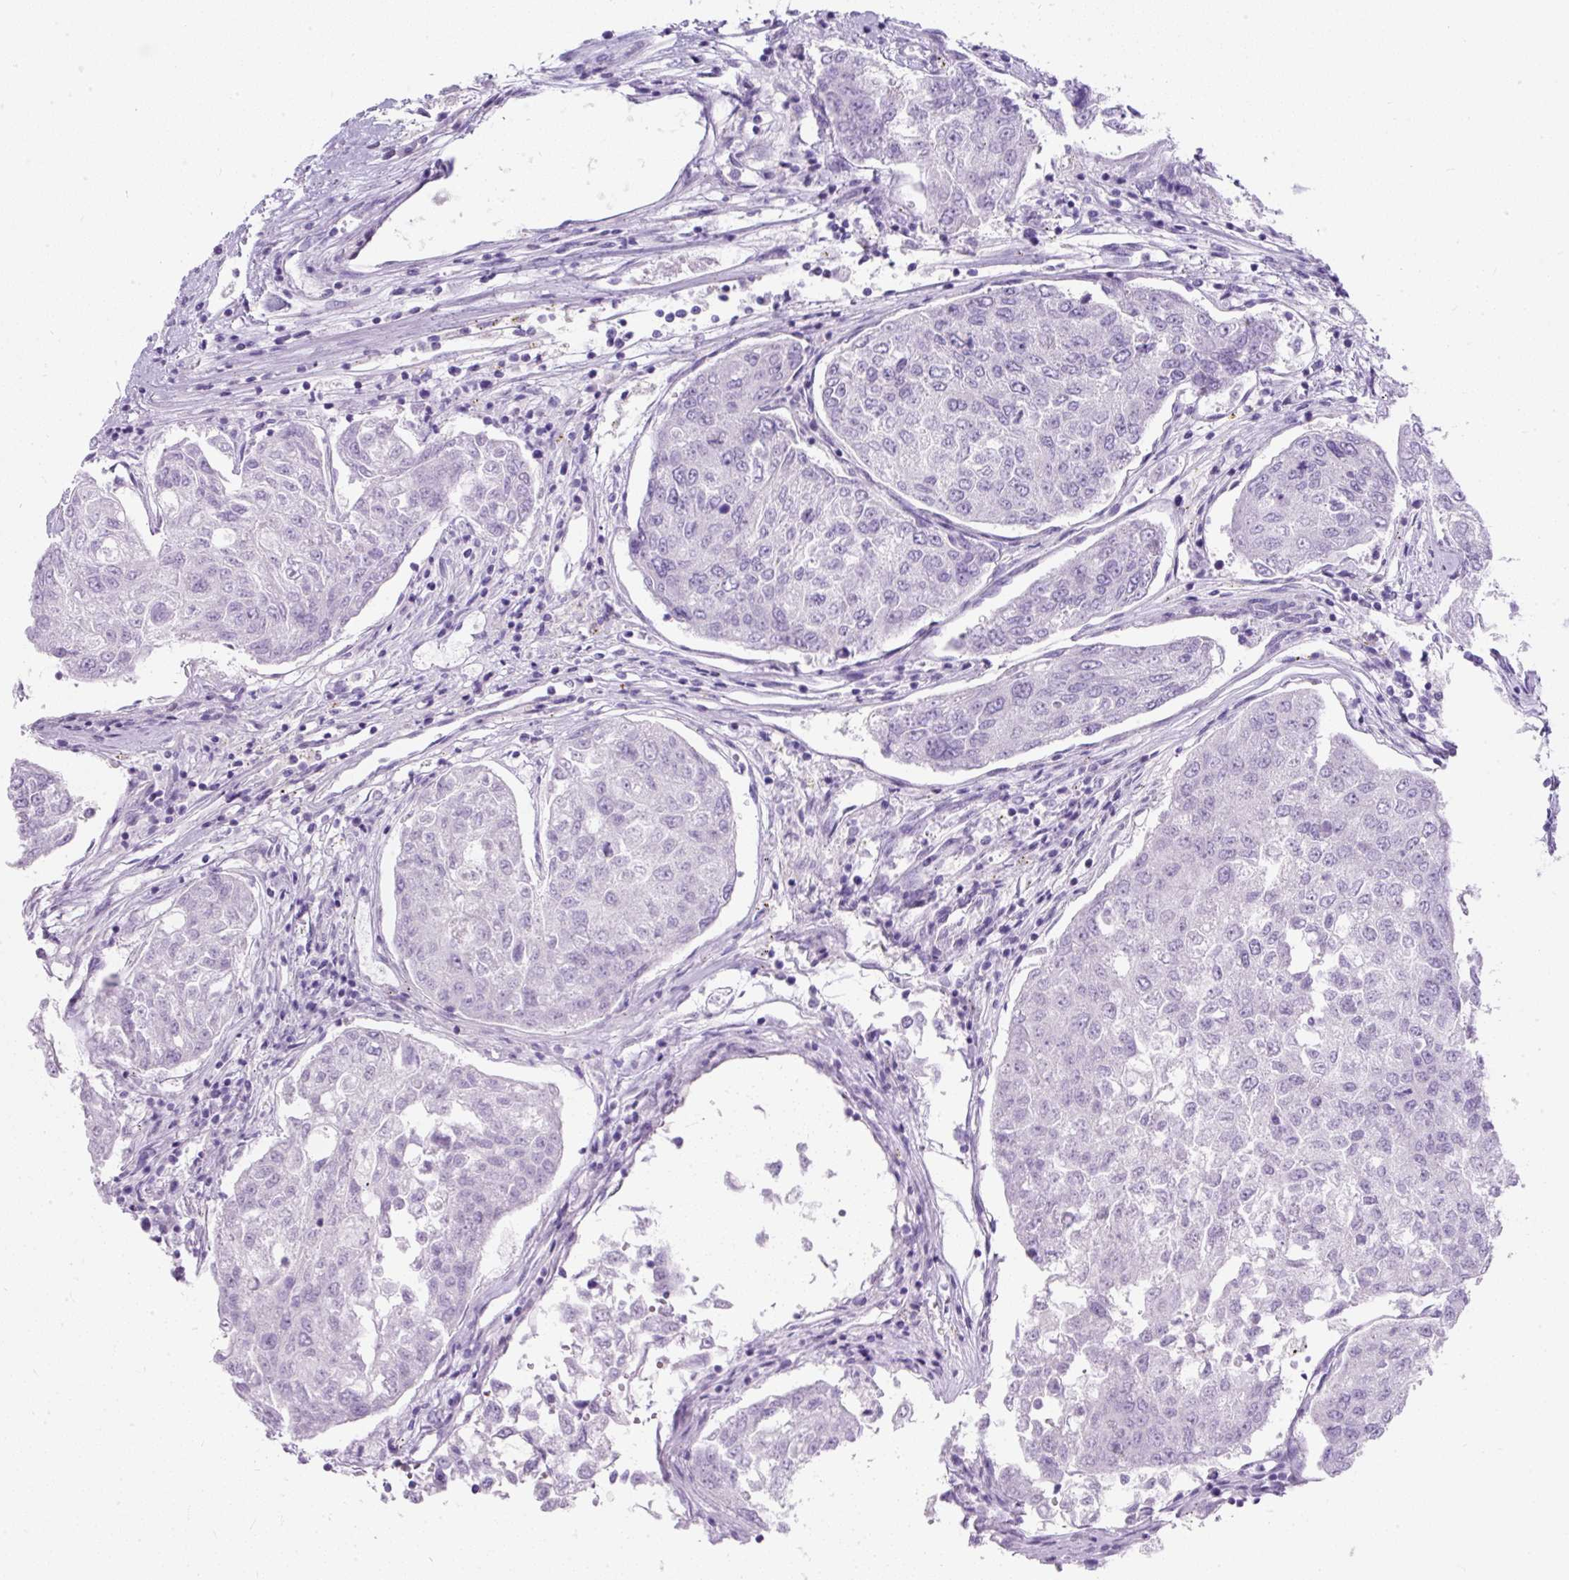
{"staining": {"intensity": "negative", "quantity": "none", "location": "none"}, "tissue": "urothelial cancer", "cell_type": "Tumor cells", "image_type": "cancer", "snomed": [{"axis": "morphology", "description": "Urothelial carcinoma, High grade"}, {"axis": "topography", "description": "Lymph node"}, {"axis": "topography", "description": "Urinary bladder"}], "caption": "Immunohistochemical staining of urothelial cancer exhibits no significant staining in tumor cells. Nuclei are stained in blue.", "gene": "PLCXD2", "patient": {"sex": "male", "age": 51}}